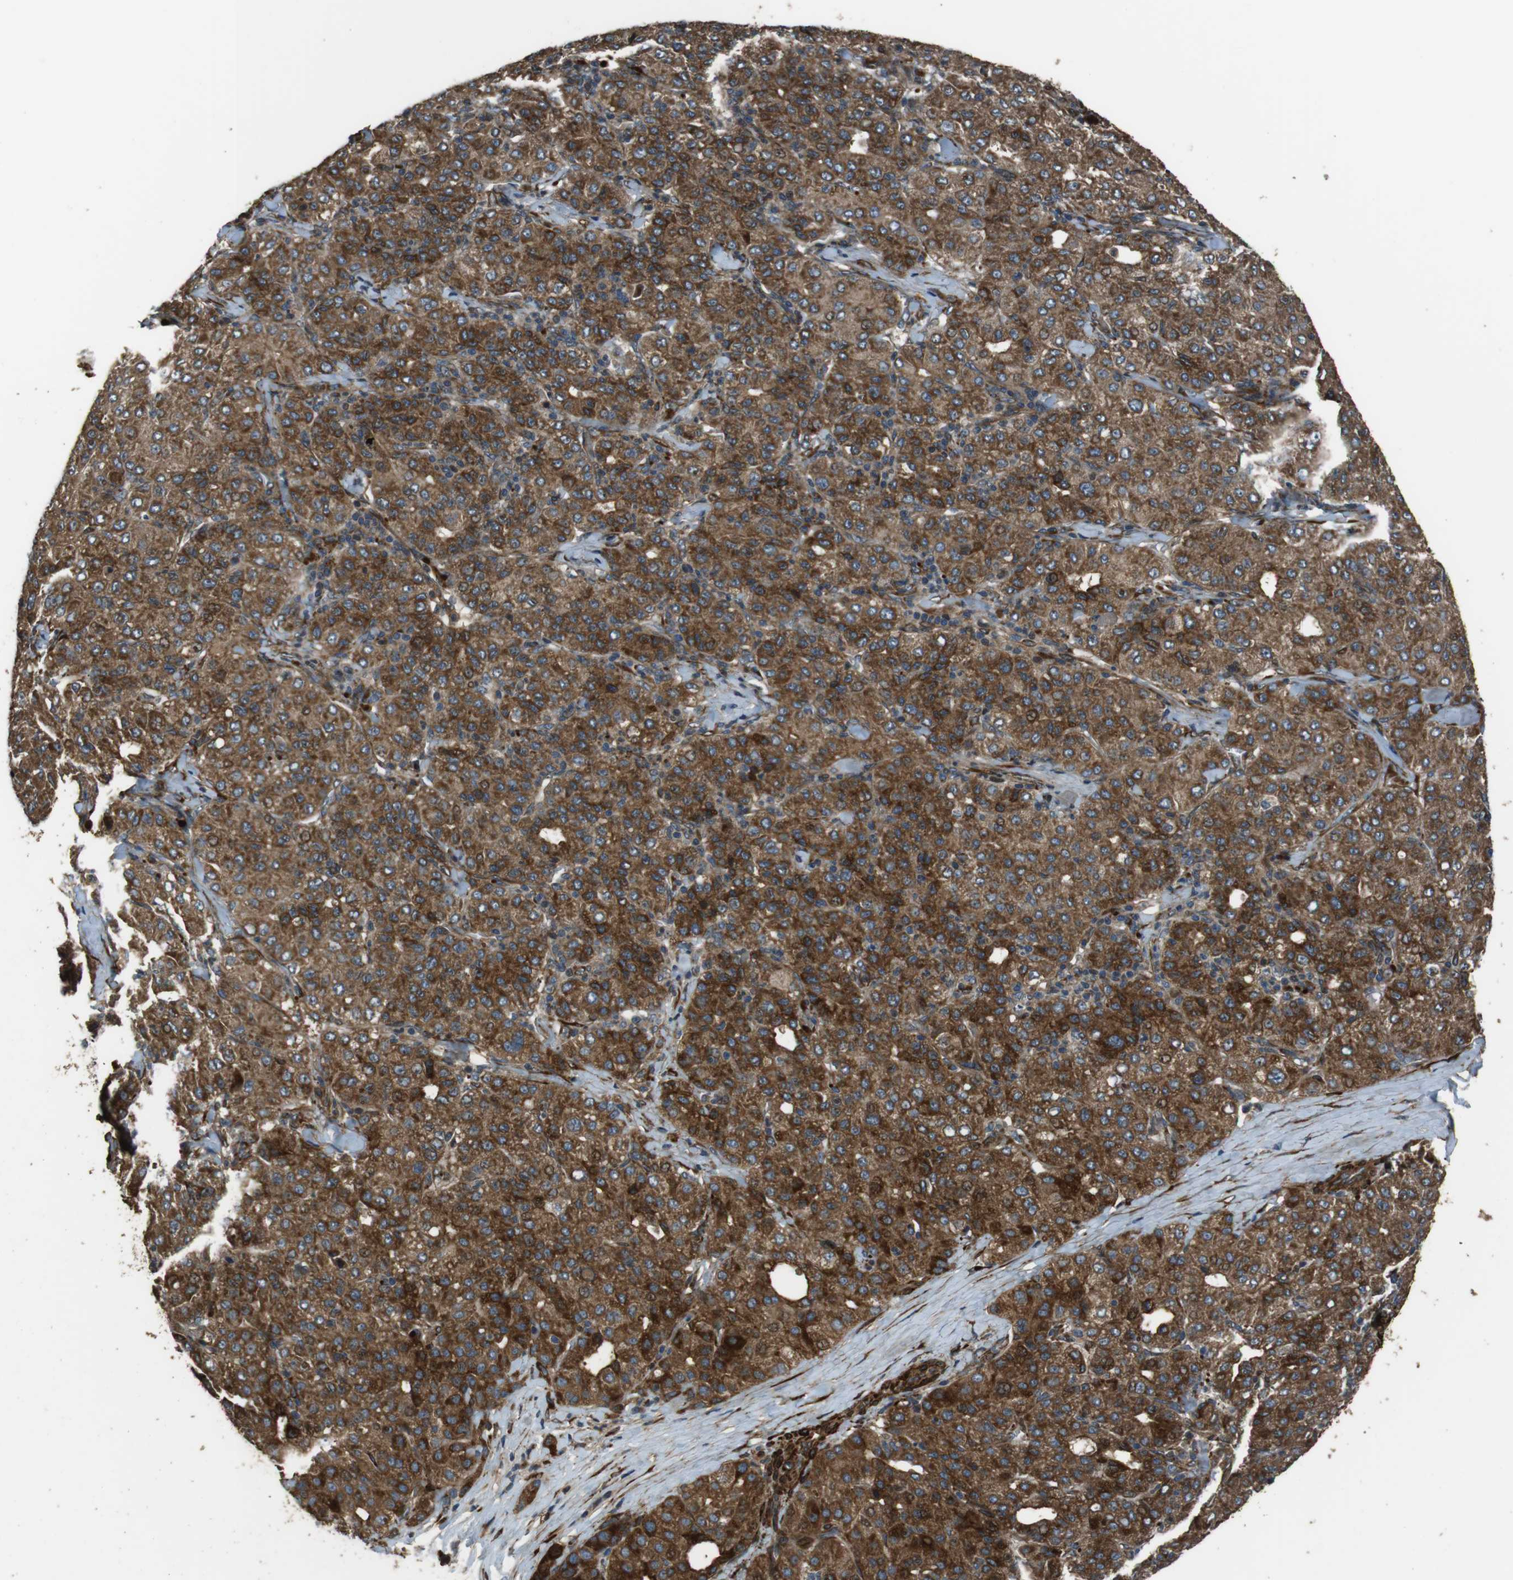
{"staining": {"intensity": "moderate", "quantity": ">75%", "location": "cytoplasmic/membranous"}, "tissue": "liver cancer", "cell_type": "Tumor cells", "image_type": "cancer", "snomed": [{"axis": "morphology", "description": "Carcinoma, Hepatocellular, NOS"}, {"axis": "topography", "description": "Liver"}], "caption": "Protein positivity by IHC reveals moderate cytoplasmic/membranous expression in approximately >75% of tumor cells in hepatocellular carcinoma (liver).", "gene": "MSRB3", "patient": {"sex": "male", "age": 65}}